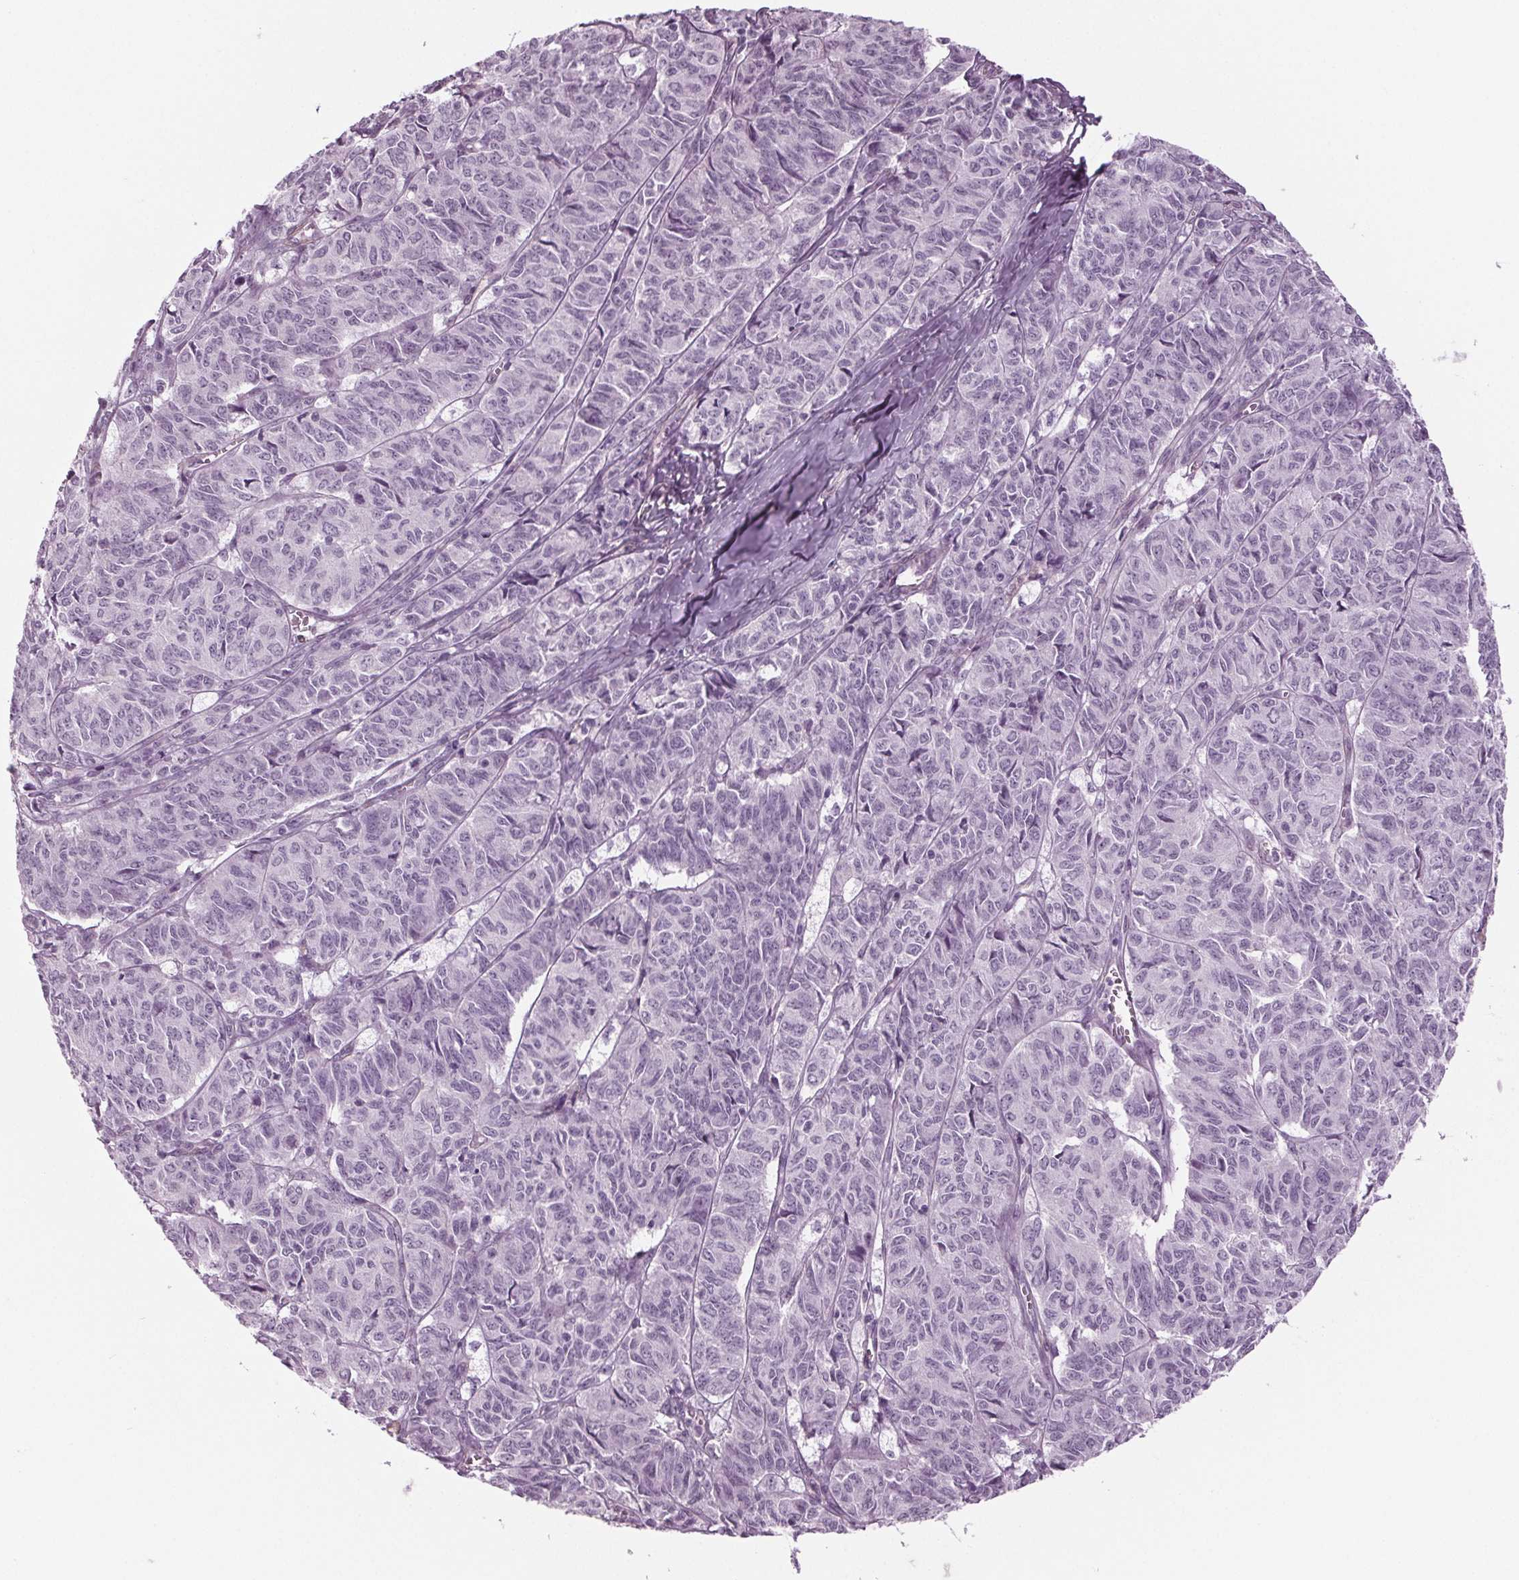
{"staining": {"intensity": "negative", "quantity": "none", "location": "none"}, "tissue": "ovarian cancer", "cell_type": "Tumor cells", "image_type": "cancer", "snomed": [{"axis": "morphology", "description": "Carcinoma, endometroid"}, {"axis": "topography", "description": "Ovary"}], "caption": "DAB immunohistochemical staining of human ovarian cancer reveals no significant staining in tumor cells. (DAB immunohistochemistry with hematoxylin counter stain).", "gene": "BHLHE22", "patient": {"sex": "female", "age": 80}}